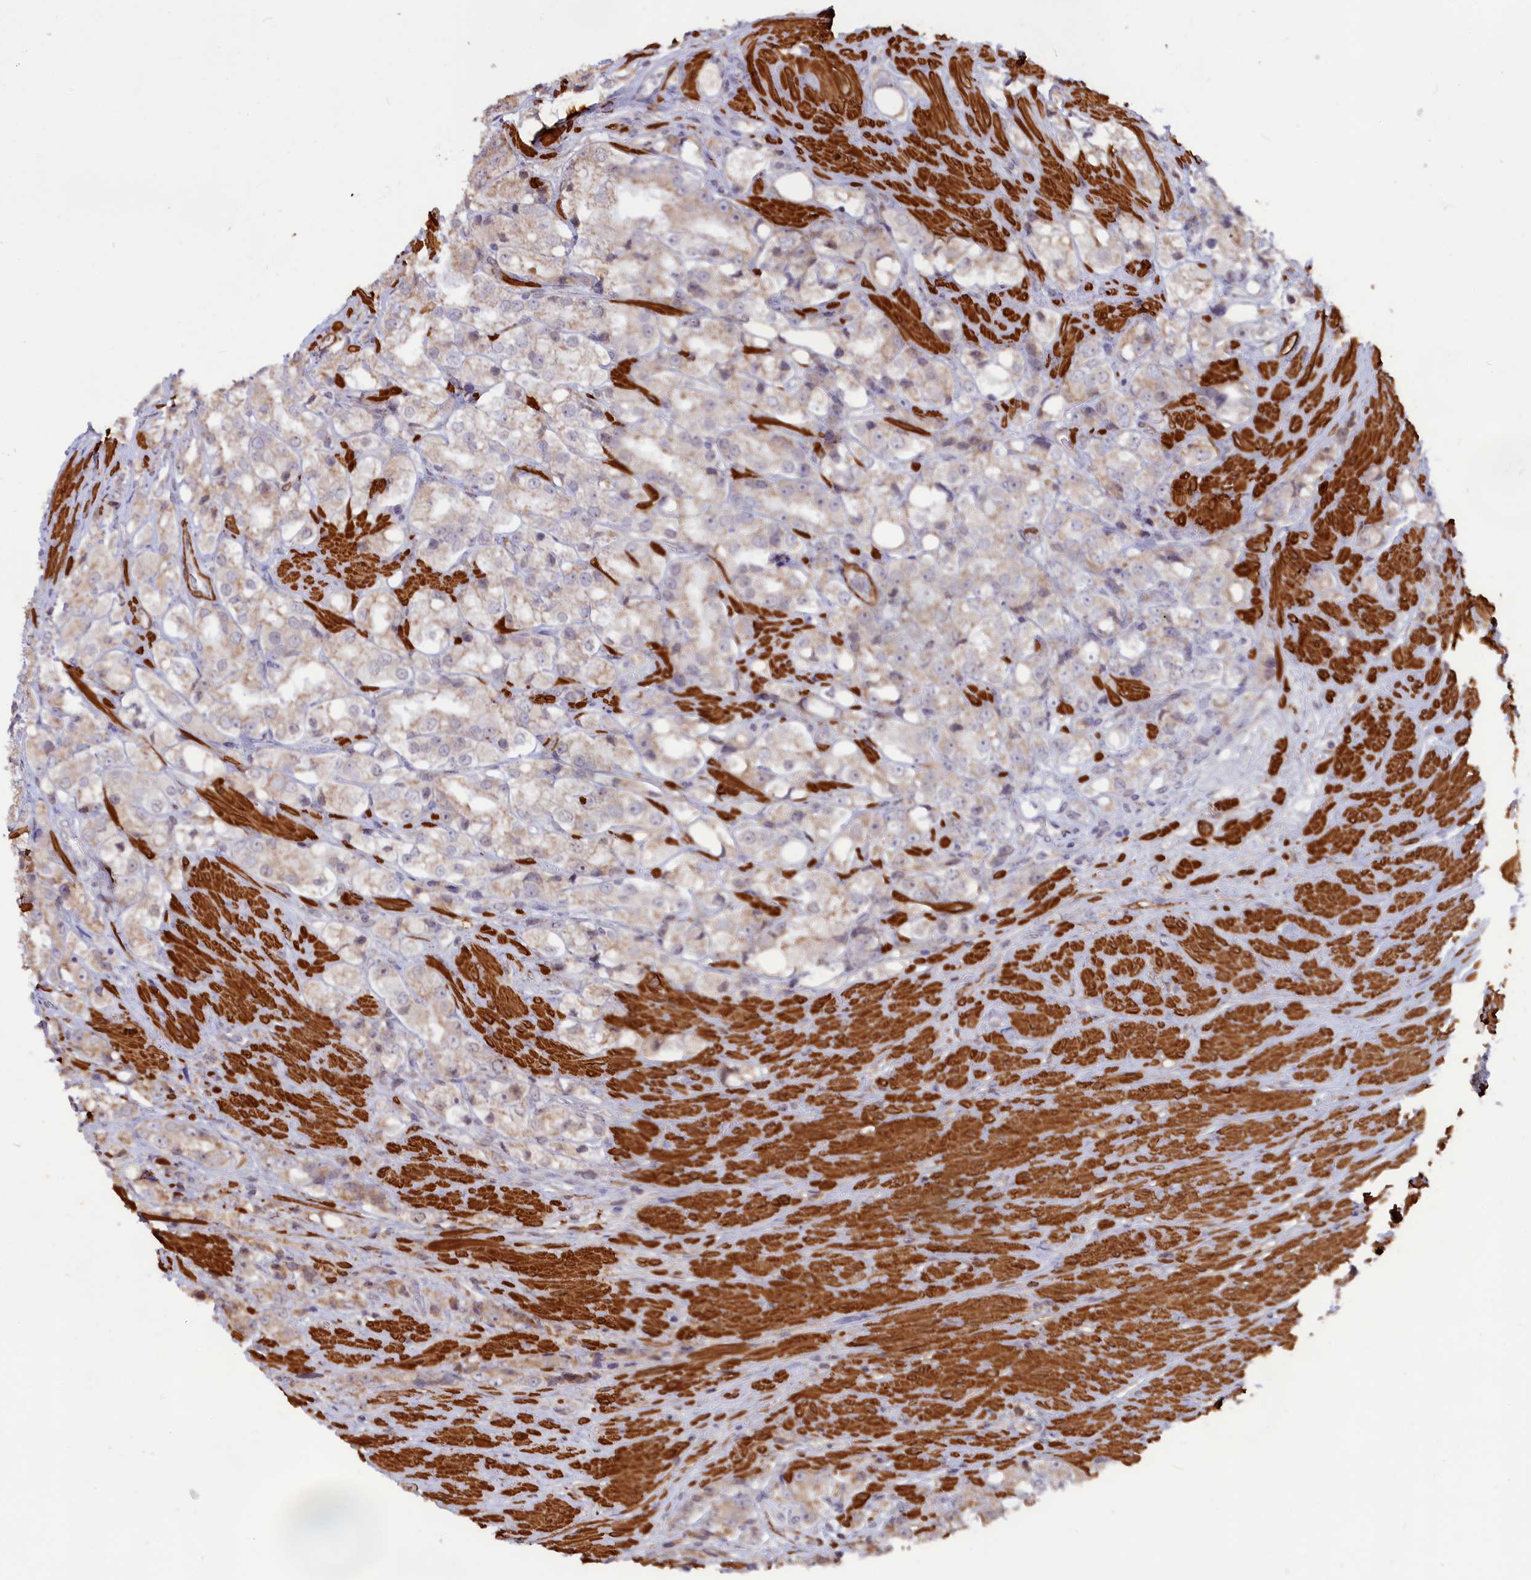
{"staining": {"intensity": "weak", "quantity": "<25%", "location": "cytoplasmic/membranous"}, "tissue": "prostate cancer", "cell_type": "Tumor cells", "image_type": "cancer", "snomed": [{"axis": "morphology", "description": "Adenocarcinoma, NOS"}, {"axis": "topography", "description": "Prostate"}], "caption": "Immunohistochemical staining of prostate cancer shows no significant positivity in tumor cells.", "gene": "CCDC154", "patient": {"sex": "male", "age": 79}}